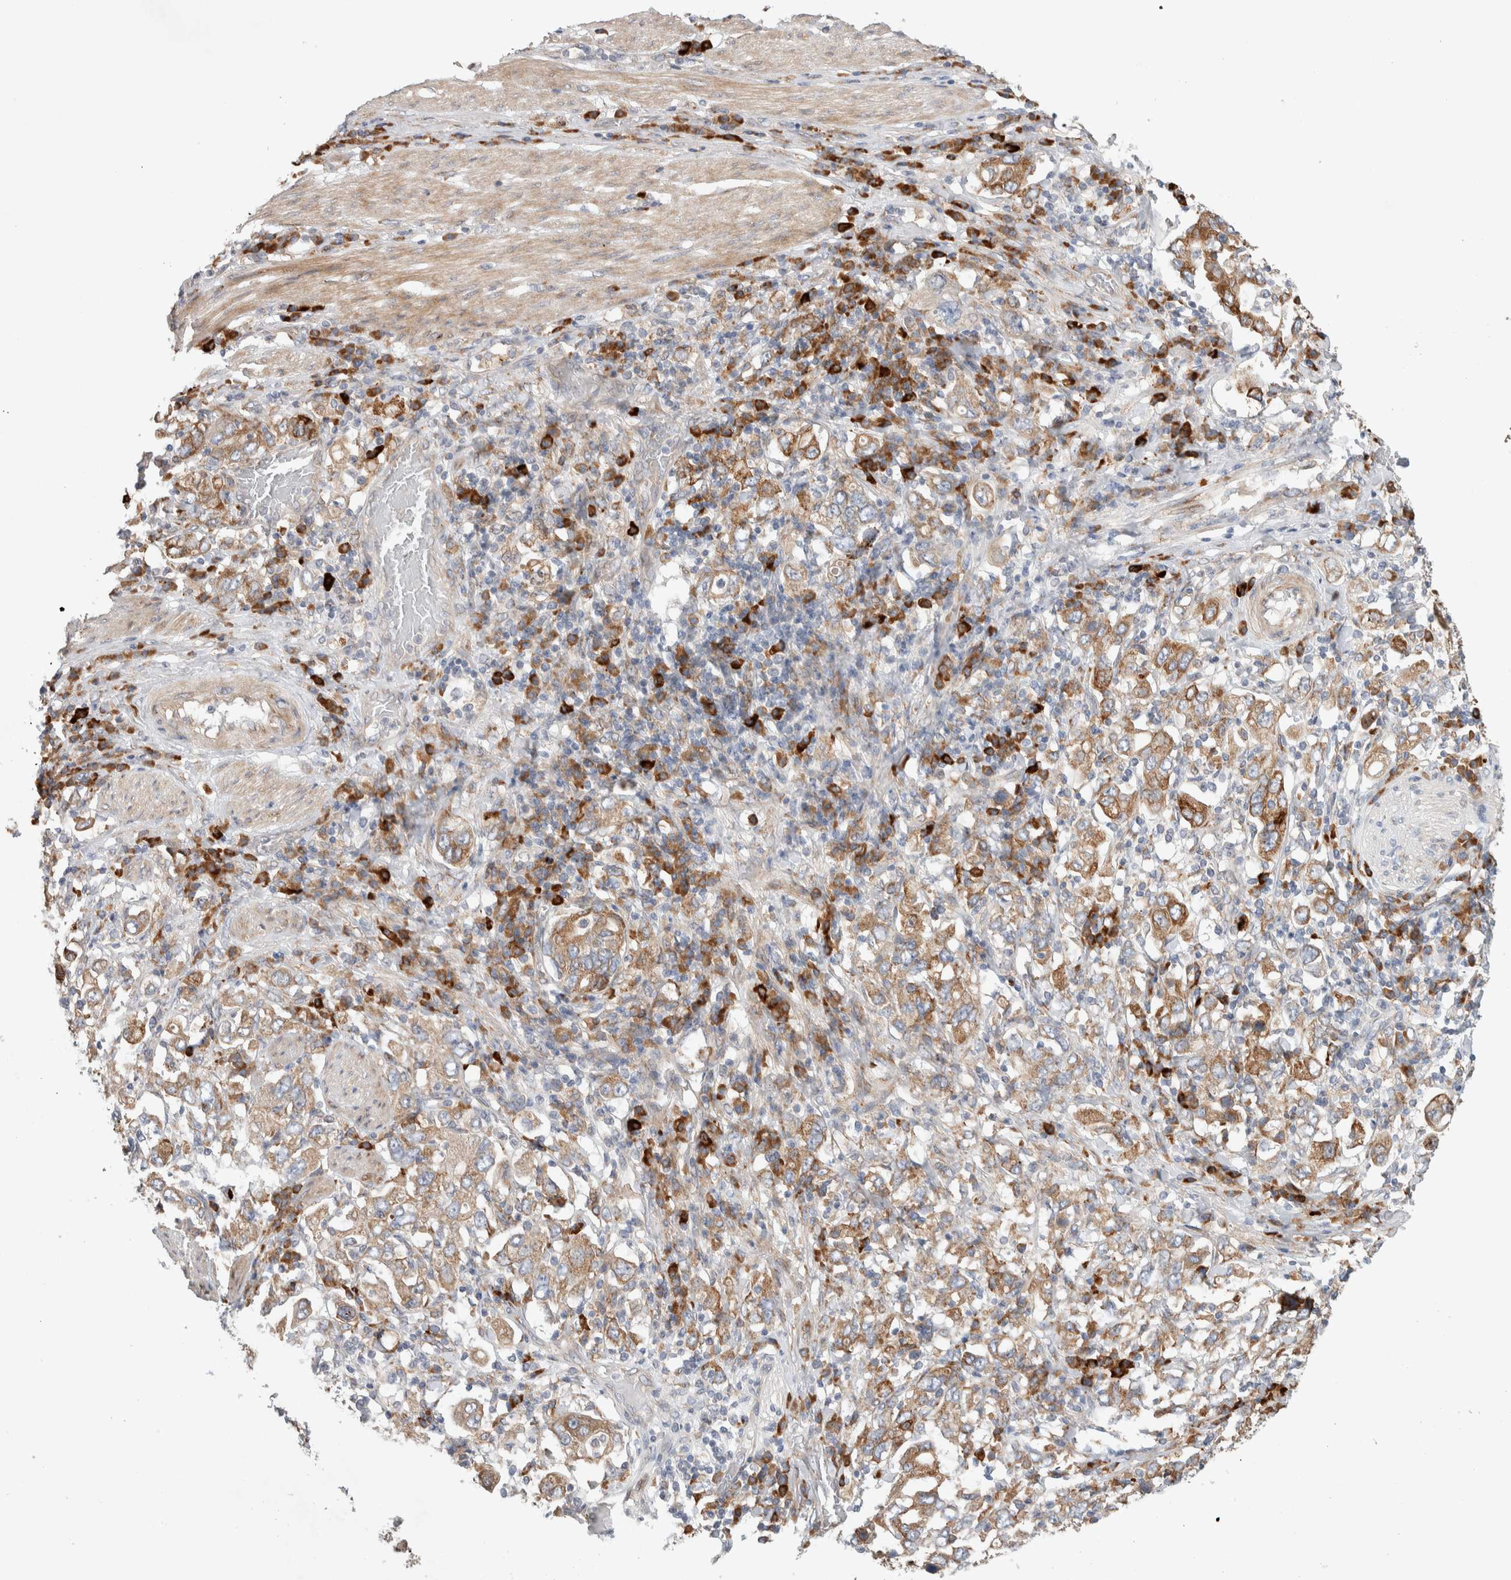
{"staining": {"intensity": "weak", "quantity": ">75%", "location": "cytoplasmic/membranous"}, "tissue": "stomach cancer", "cell_type": "Tumor cells", "image_type": "cancer", "snomed": [{"axis": "morphology", "description": "Adenocarcinoma, NOS"}, {"axis": "topography", "description": "Stomach, upper"}], "caption": "IHC (DAB (3,3'-diaminobenzidine)) staining of stomach cancer reveals weak cytoplasmic/membranous protein staining in approximately >75% of tumor cells.", "gene": "ADCY8", "patient": {"sex": "male", "age": 62}}